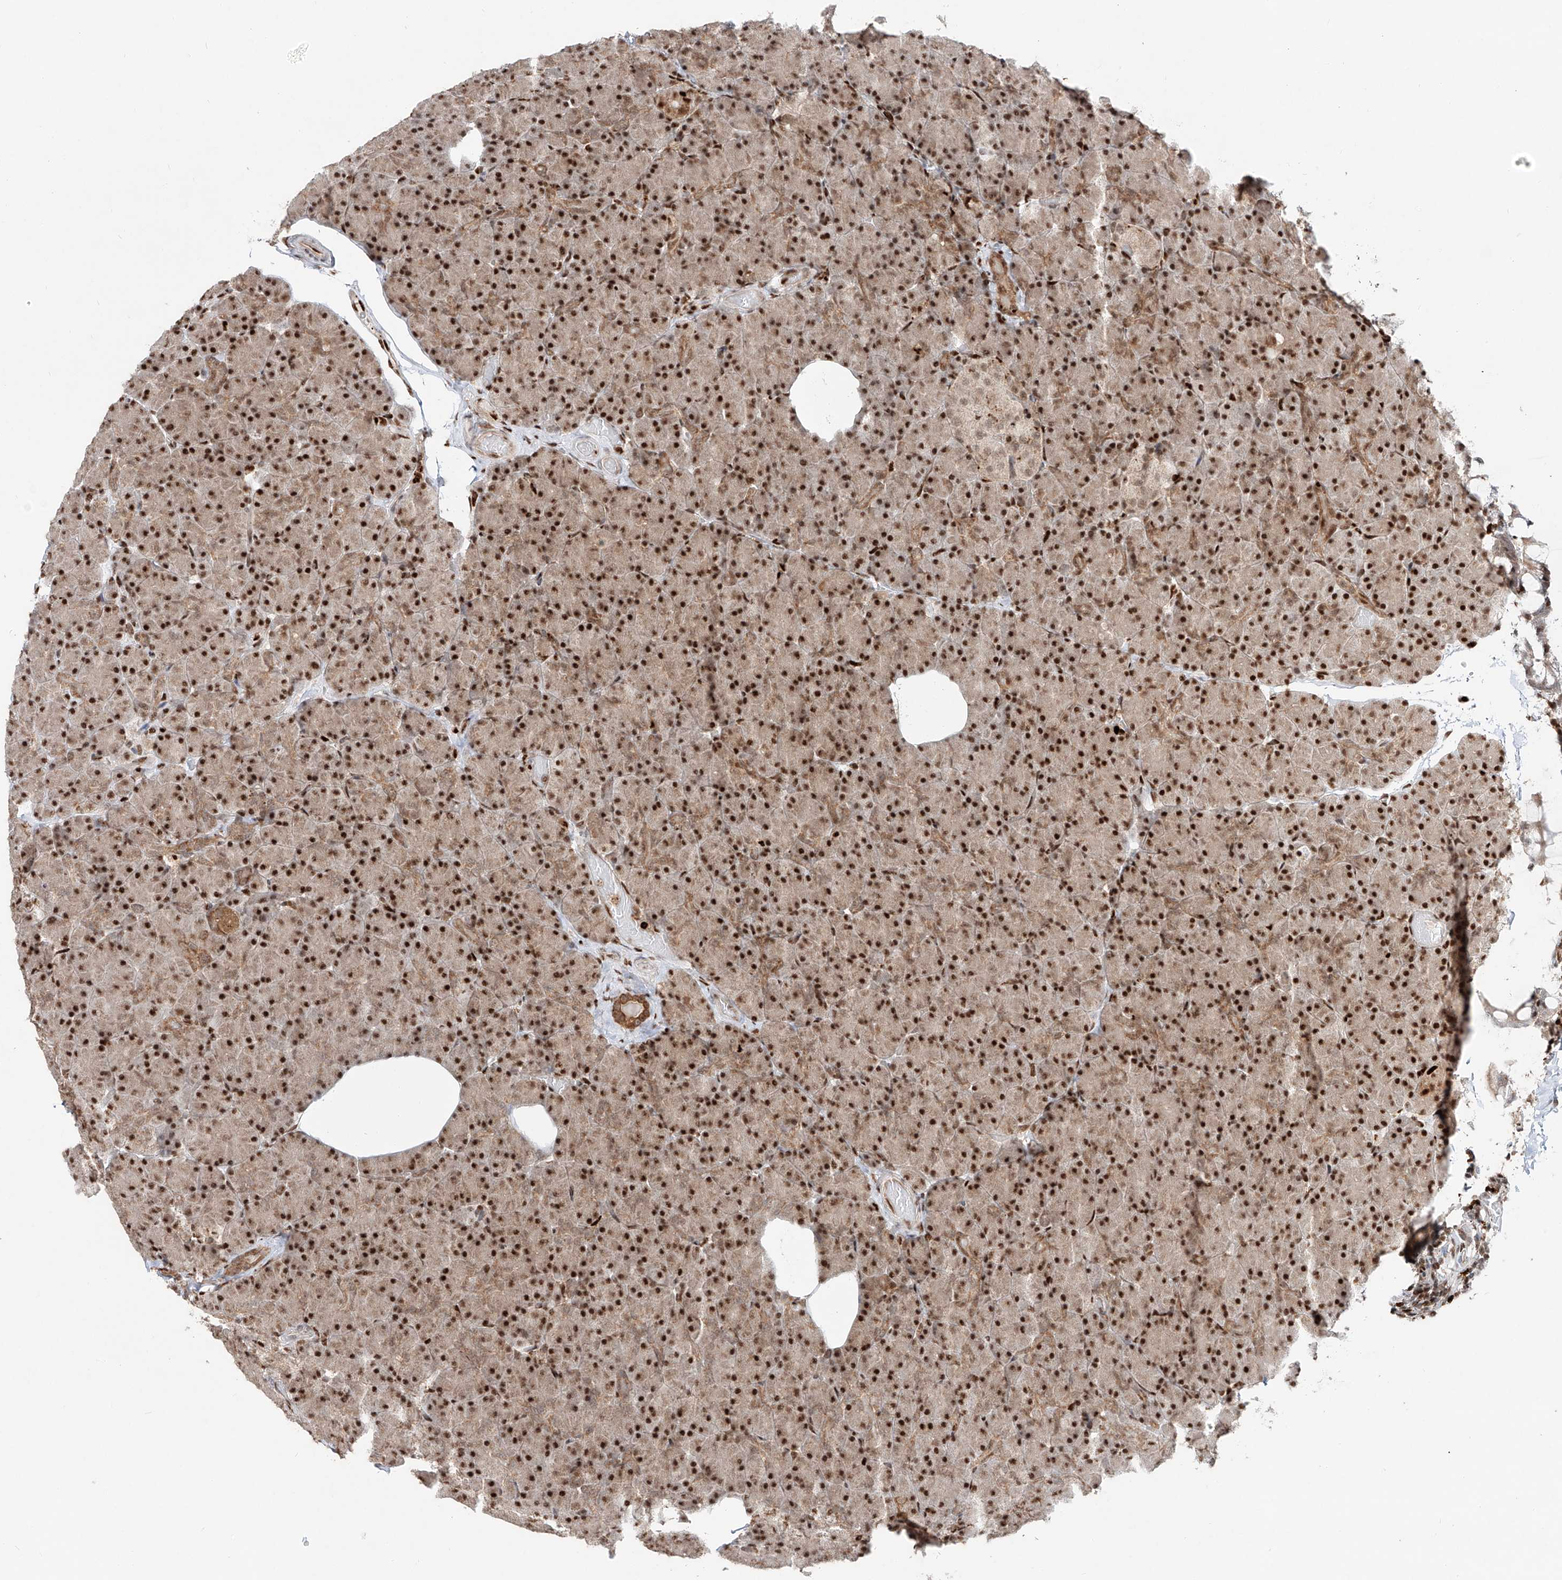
{"staining": {"intensity": "strong", "quantity": "25%-75%", "location": "cytoplasmic/membranous,nuclear"}, "tissue": "pancreas", "cell_type": "Exocrine glandular cells", "image_type": "normal", "snomed": [{"axis": "morphology", "description": "Normal tissue, NOS"}, {"axis": "topography", "description": "Pancreas"}], "caption": "Benign pancreas exhibits strong cytoplasmic/membranous,nuclear staining in approximately 25%-75% of exocrine glandular cells Ihc stains the protein in brown and the nuclei are stained blue..", "gene": "DZIP1L", "patient": {"sex": "female", "age": 43}}